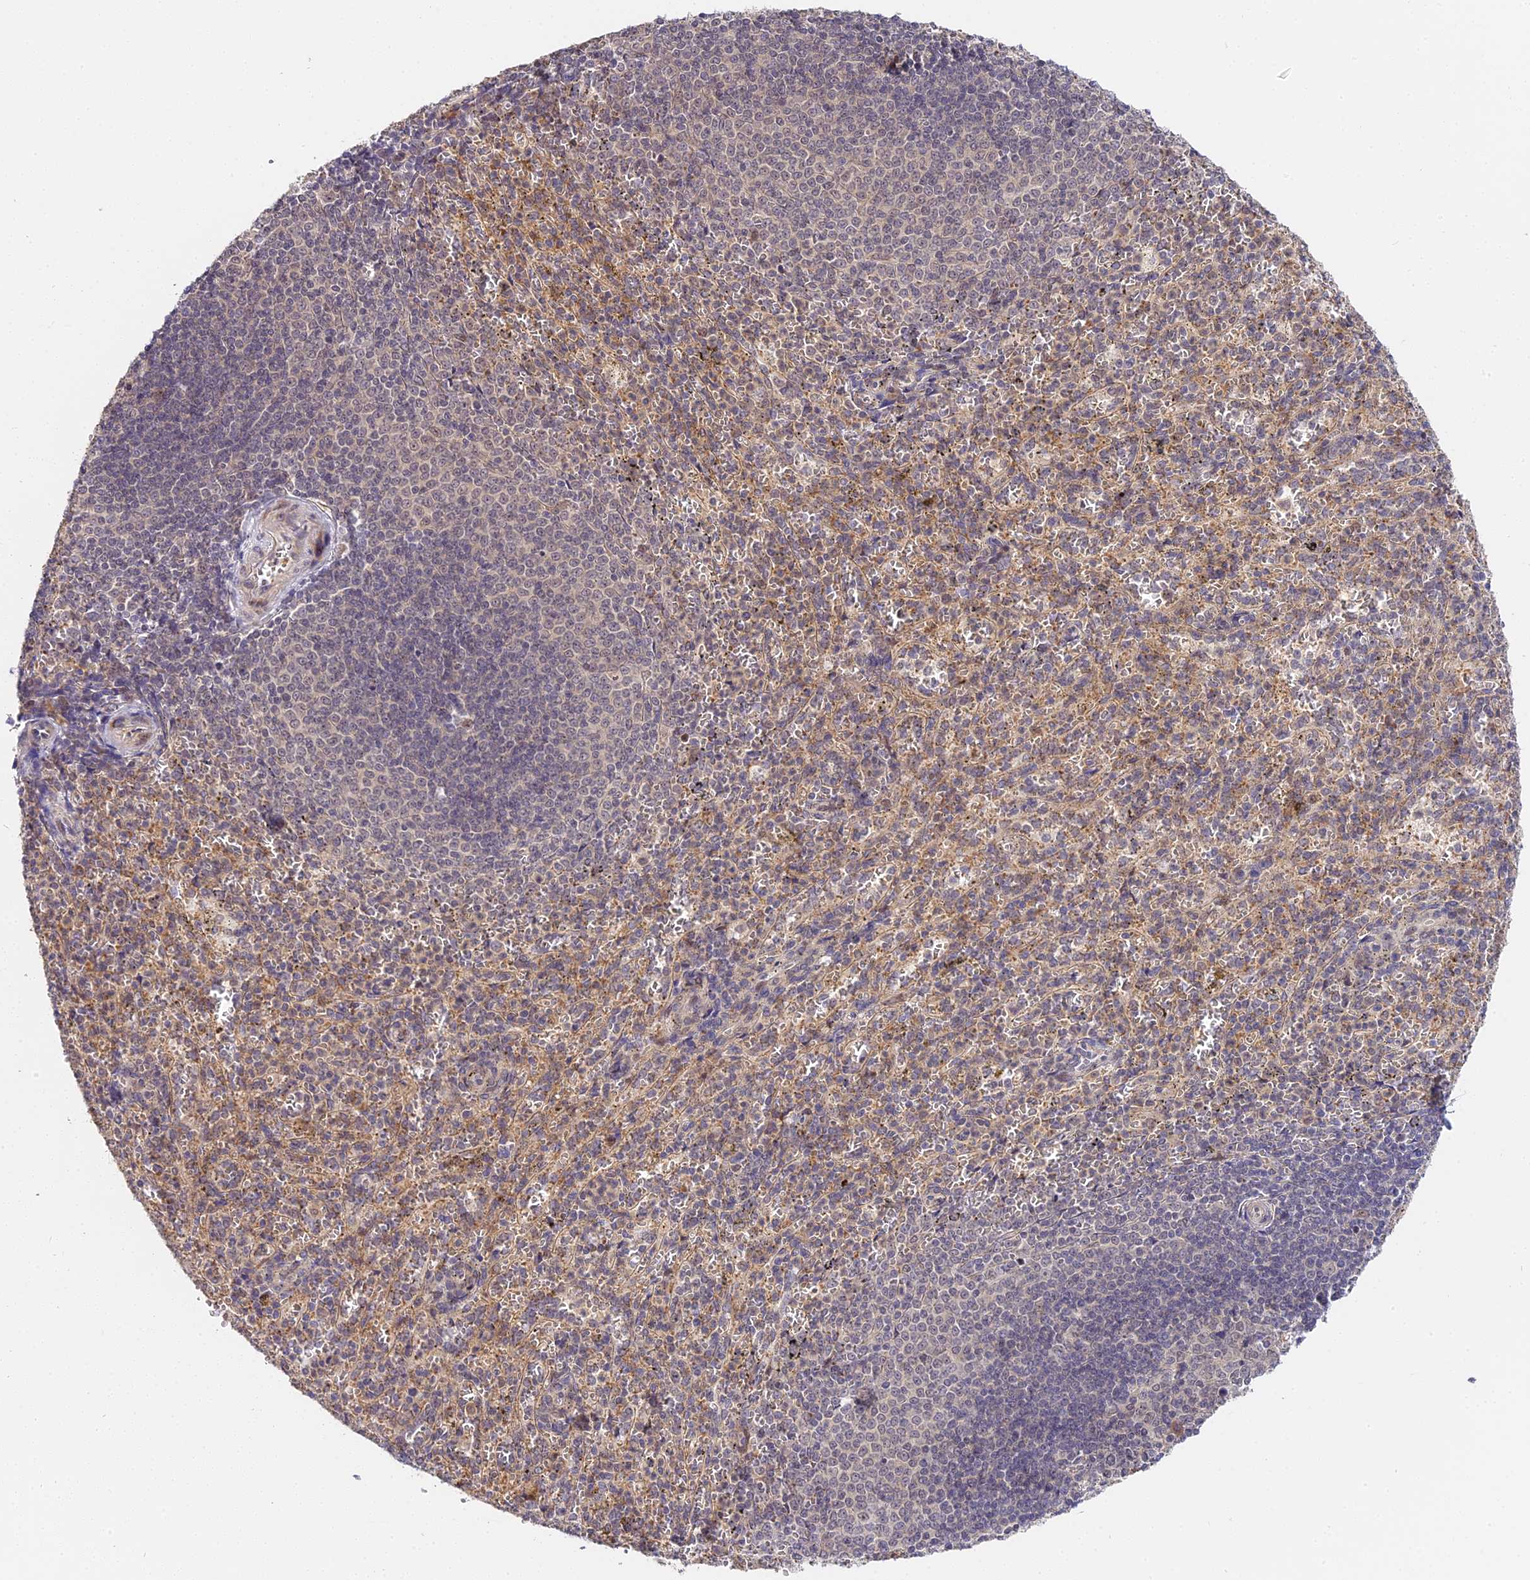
{"staining": {"intensity": "negative", "quantity": "none", "location": "none"}, "tissue": "spleen", "cell_type": "Cells in red pulp", "image_type": "normal", "snomed": [{"axis": "morphology", "description": "Normal tissue, NOS"}, {"axis": "topography", "description": "Spleen"}], "caption": "A histopathology image of spleen stained for a protein shows no brown staining in cells in red pulp. The staining is performed using DAB brown chromogen with nuclei counter-stained in using hematoxylin.", "gene": "IMPACT", "patient": {"sex": "female", "age": 21}}